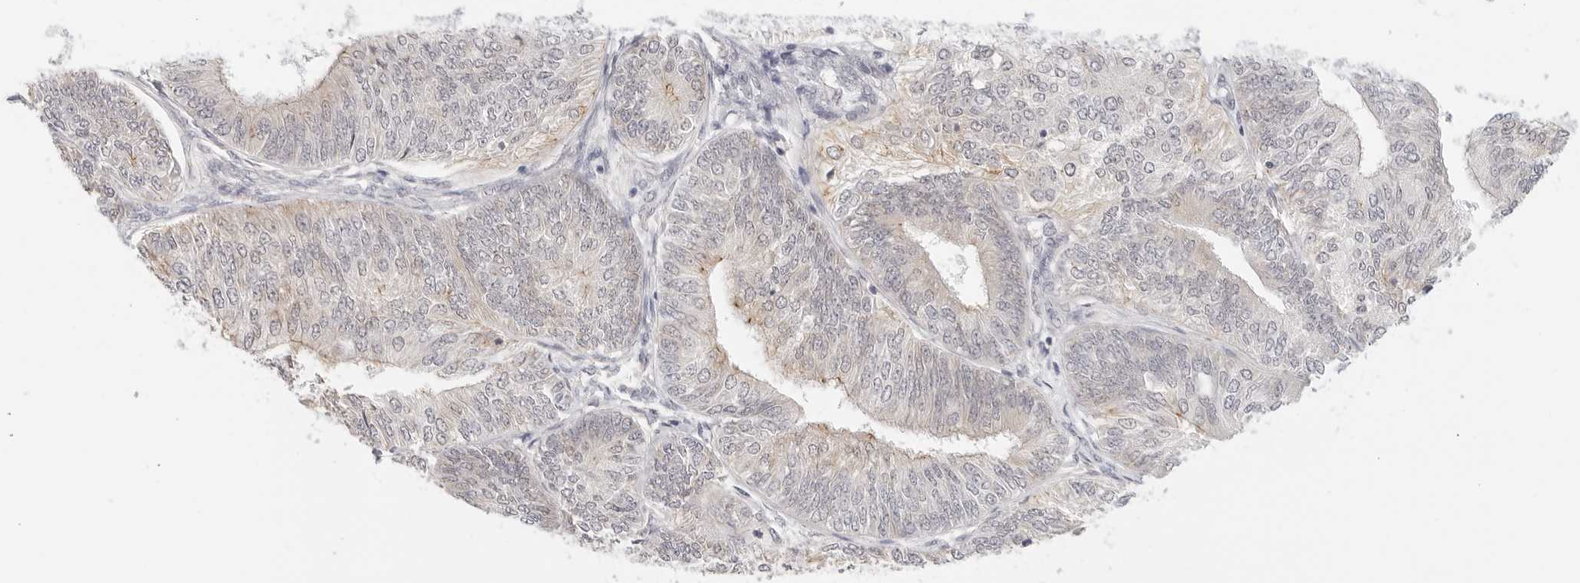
{"staining": {"intensity": "weak", "quantity": "<25%", "location": "cytoplasmic/membranous"}, "tissue": "endometrial cancer", "cell_type": "Tumor cells", "image_type": "cancer", "snomed": [{"axis": "morphology", "description": "Adenocarcinoma, NOS"}, {"axis": "topography", "description": "Endometrium"}], "caption": "There is no significant expression in tumor cells of endometrial cancer (adenocarcinoma).", "gene": "PCDH19", "patient": {"sex": "female", "age": 58}}